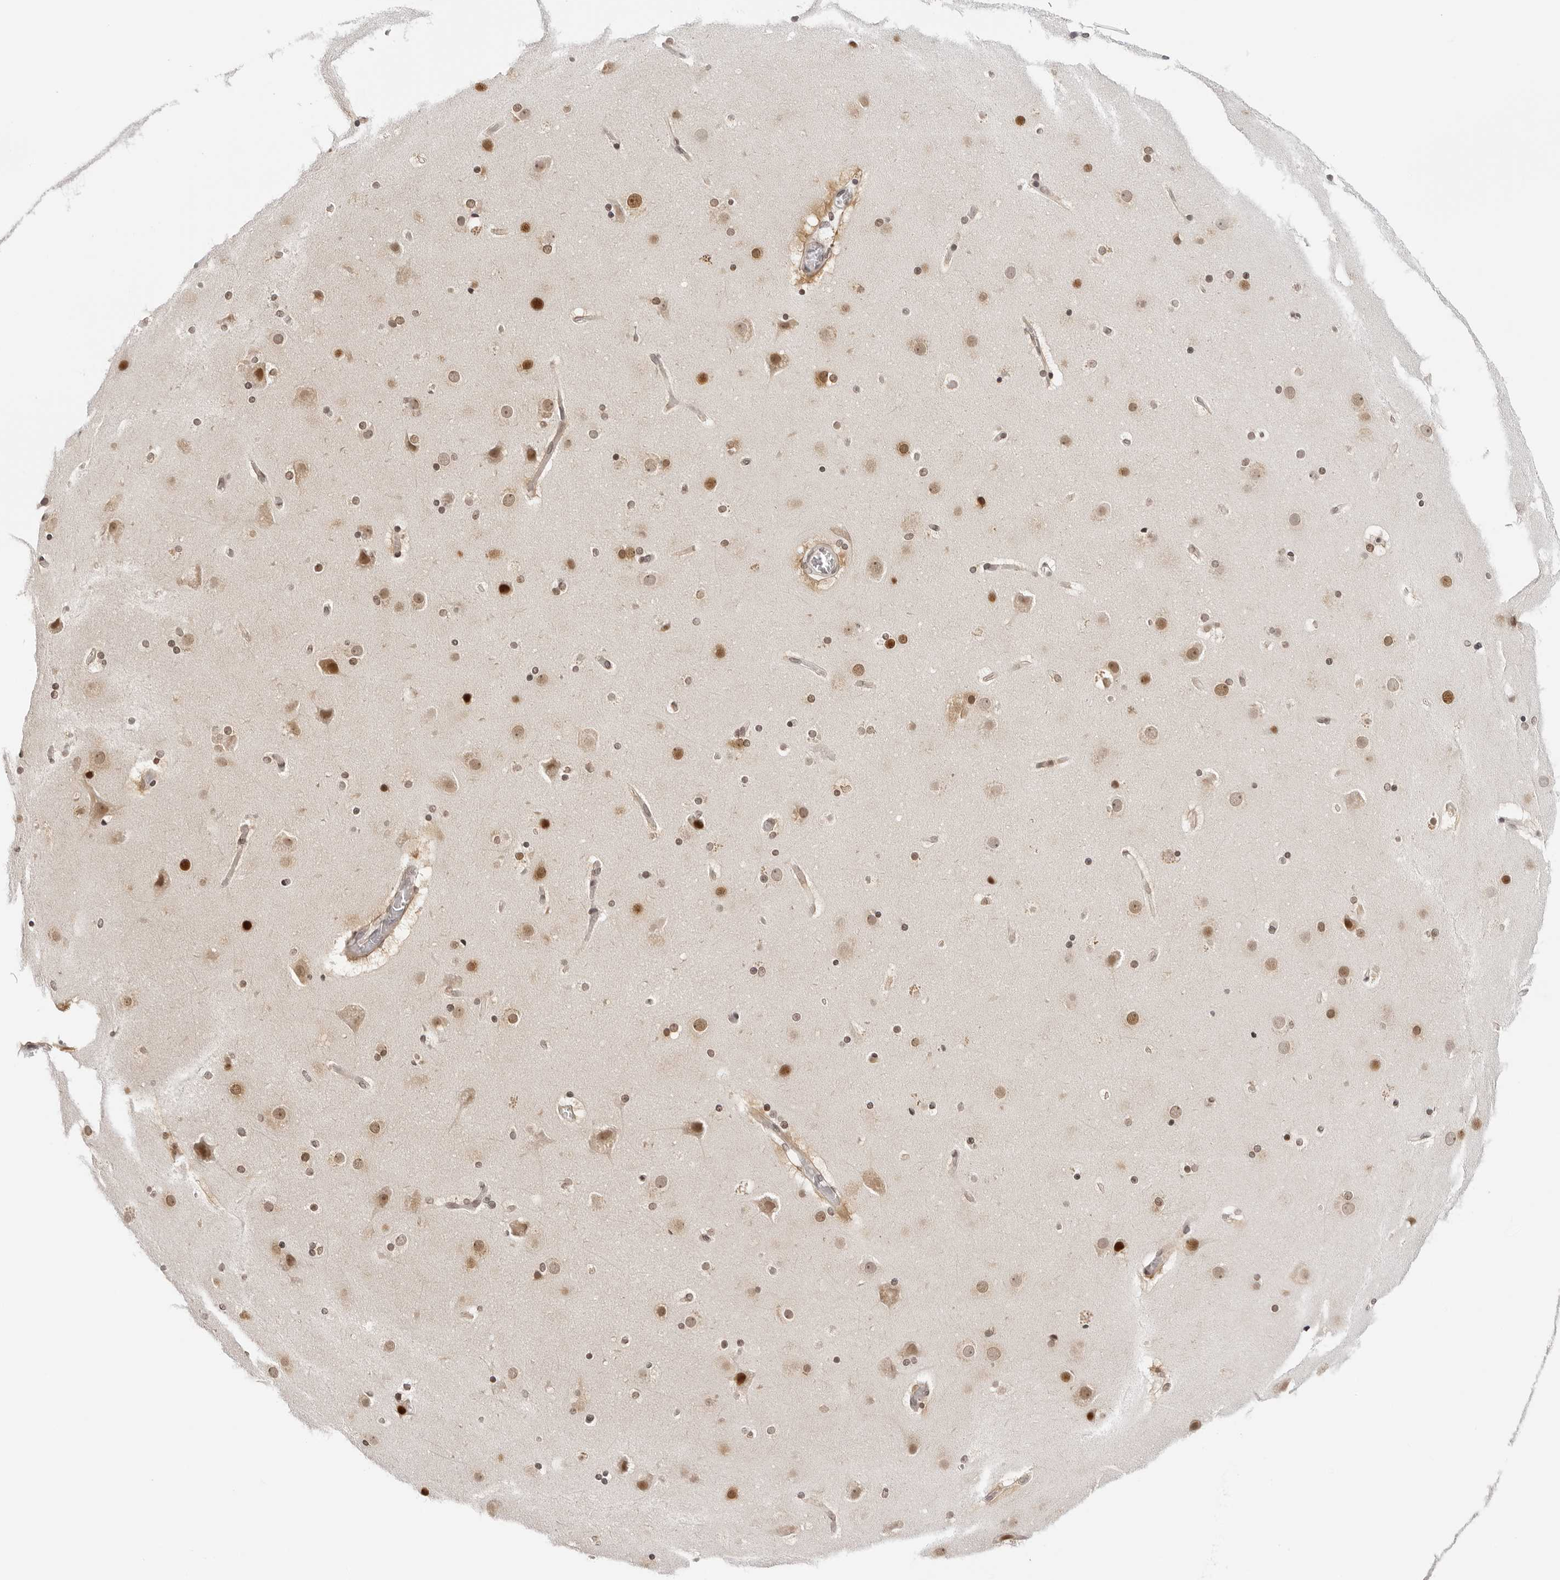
{"staining": {"intensity": "negative", "quantity": "none", "location": "none"}, "tissue": "cerebral cortex", "cell_type": "Endothelial cells", "image_type": "normal", "snomed": [{"axis": "morphology", "description": "Normal tissue, NOS"}, {"axis": "topography", "description": "Cerebral cortex"}], "caption": "A high-resolution image shows immunohistochemistry (IHC) staining of benign cerebral cortex, which exhibits no significant expression in endothelial cells. (DAB (3,3'-diaminobenzidine) IHC, high magnification).", "gene": "WDR77", "patient": {"sex": "male", "age": 57}}